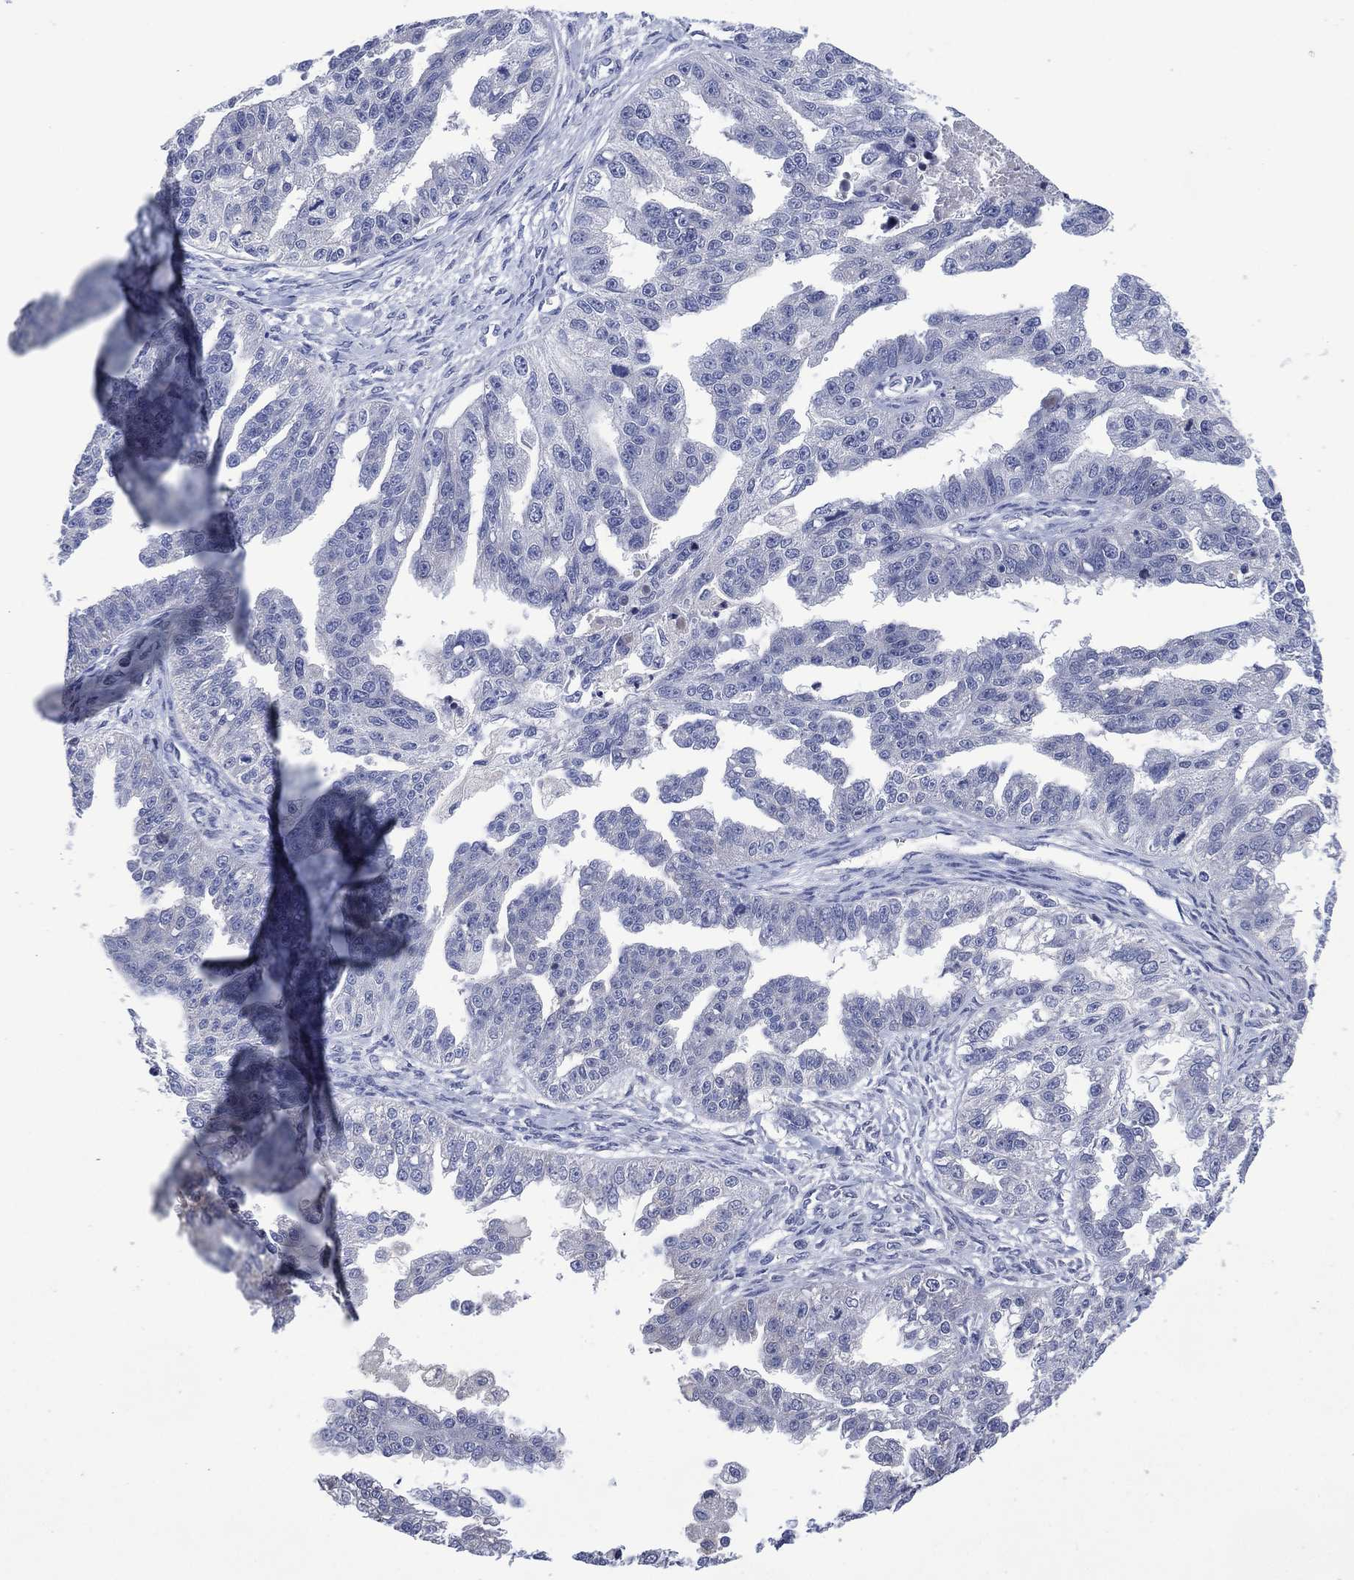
{"staining": {"intensity": "negative", "quantity": "none", "location": "none"}, "tissue": "ovarian cancer", "cell_type": "Tumor cells", "image_type": "cancer", "snomed": [{"axis": "morphology", "description": "Cystadenocarcinoma, serous, NOS"}, {"axis": "topography", "description": "Ovary"}], "caption": "Ovarian serous cystadenocarcinoma was stained to show a protein in brown. There is no significant expression in tumor cells.", "gene": "USP26", "patient": {"sex": "female", "age": 58}}